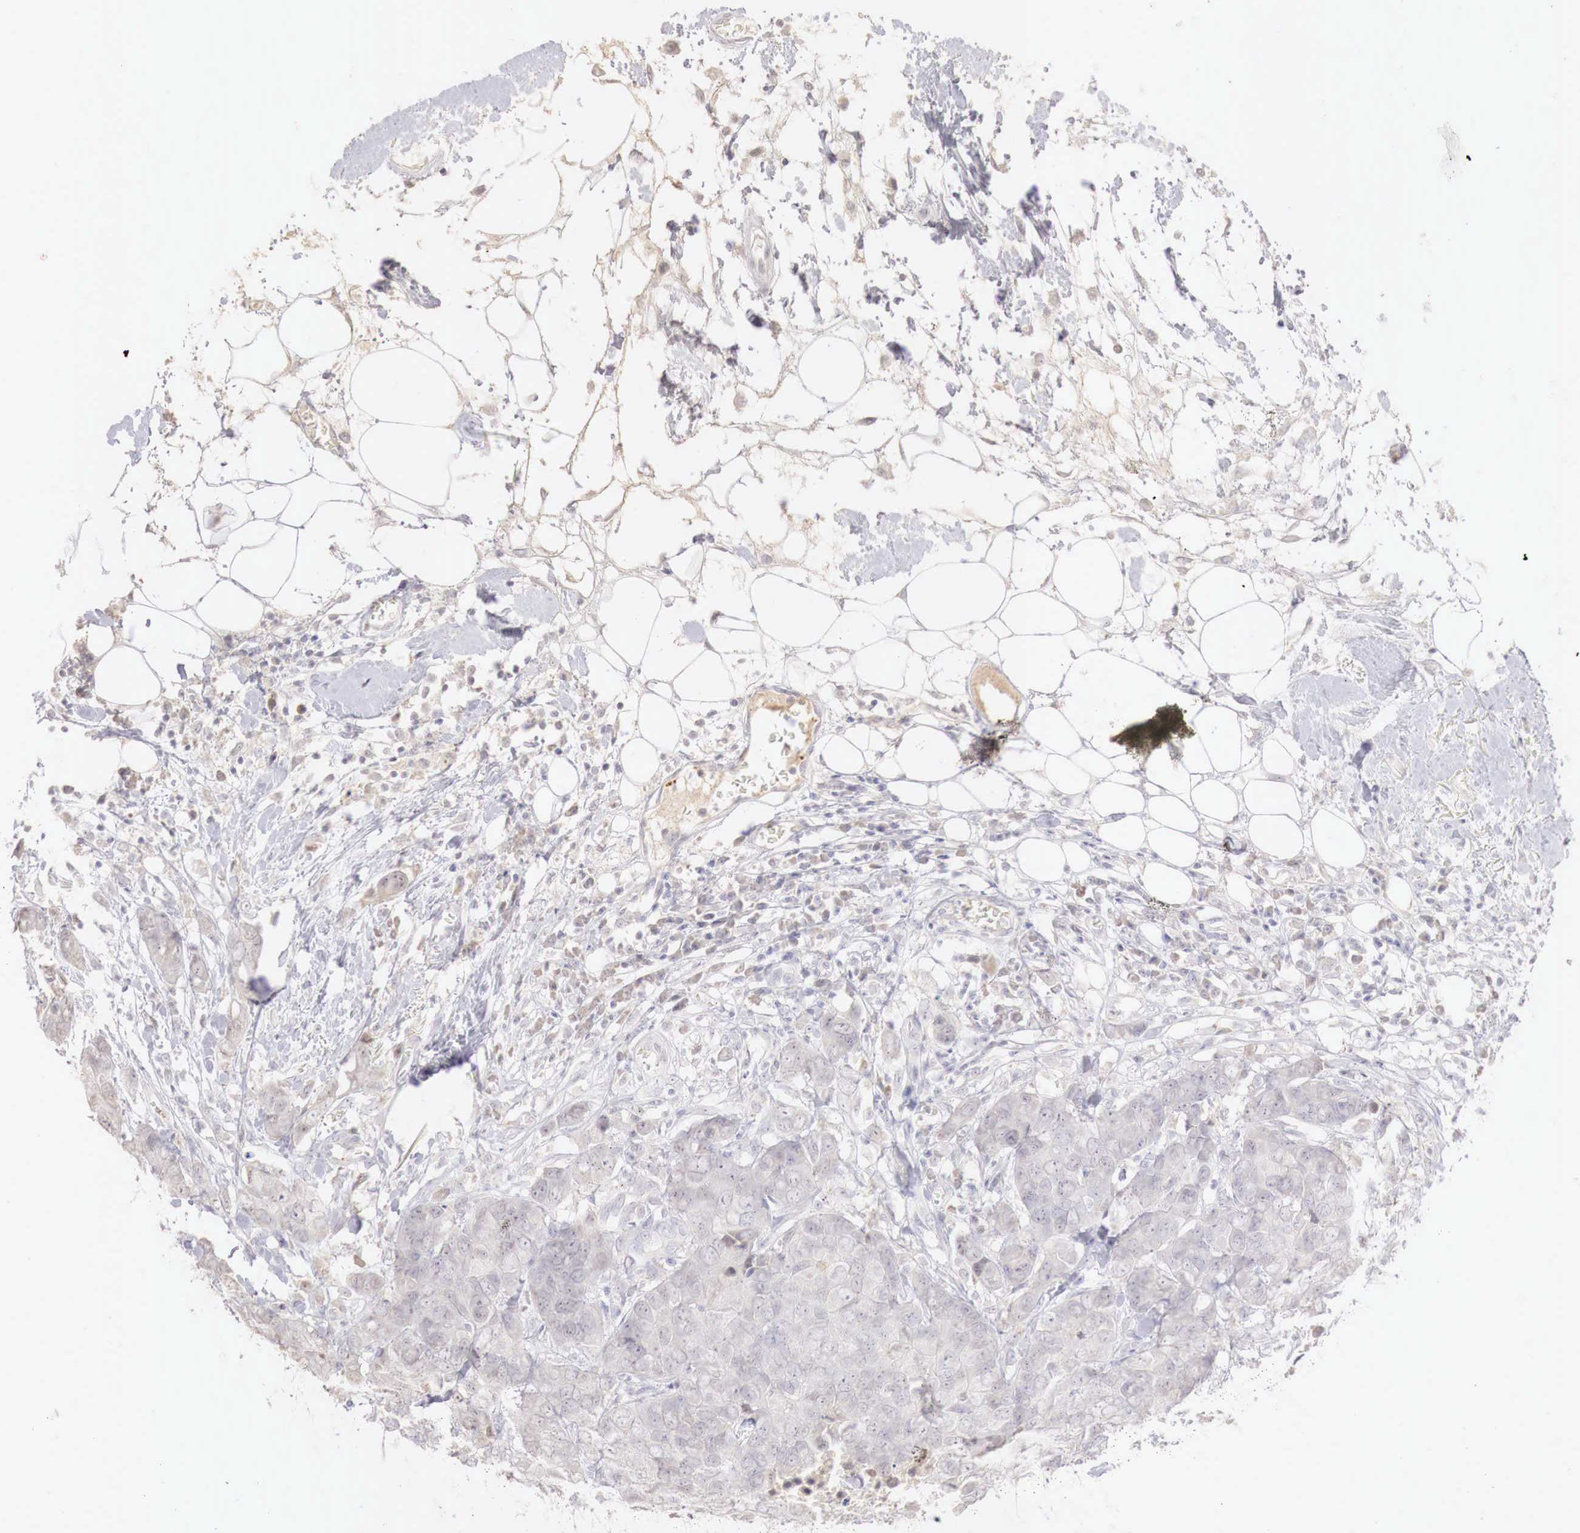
{"staining": {"intensity": "negative", "quantity": "none", "location": "none"}, "tissue": "breast cancer", "cell_type": "Tumor cells", "image_type": "cancer", "snomed": [{"axis": "morphology", "description": "Duct carcinoma"}, {"axis": "topography", "description": "Breast"}], "caption": "Tumor cells are negative for brown protein staining in invasive ductal carcinoma (breast).", "gene": "GATA1", "patient": {"sex": "female", "age": 91}}